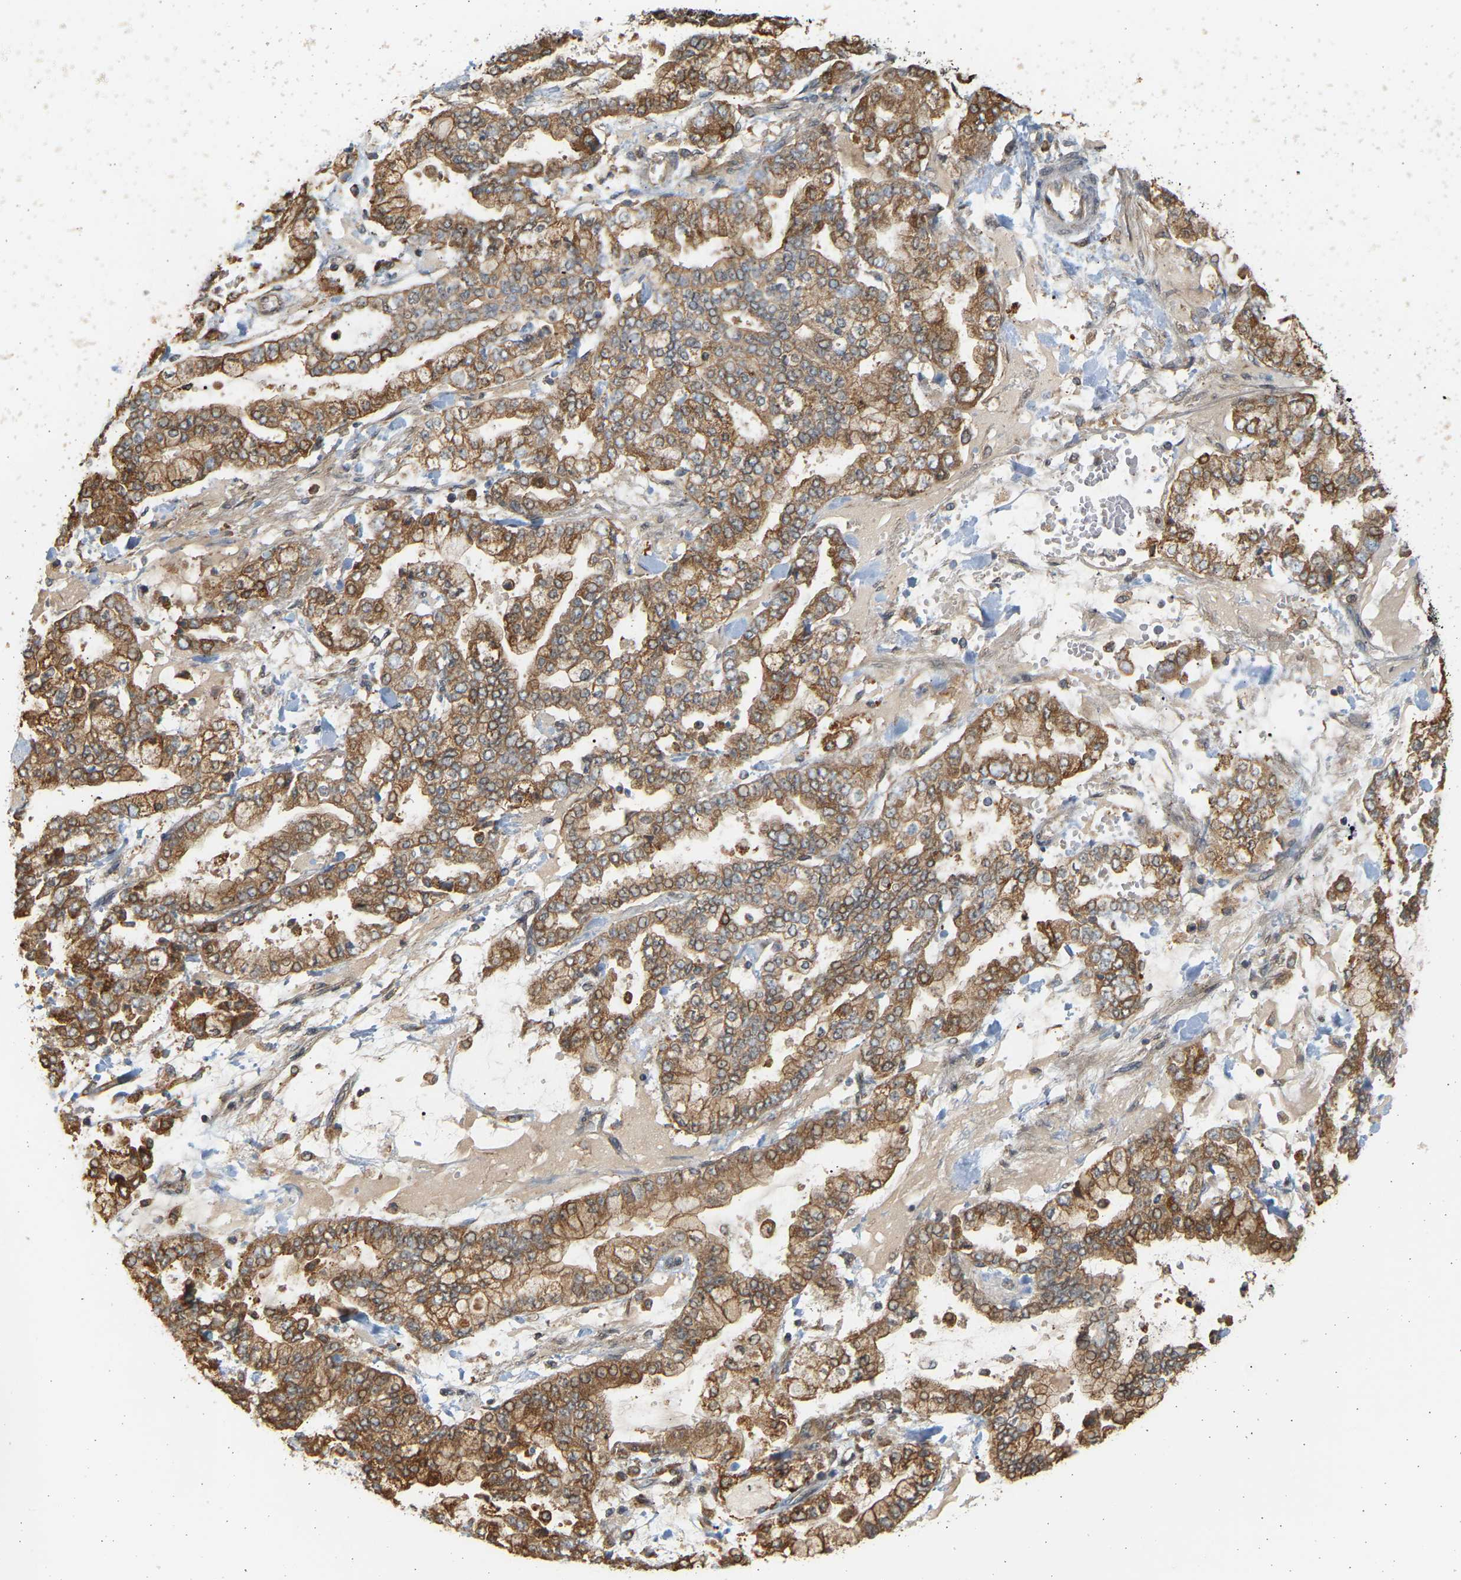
{"staining": {"intensity": "moderate", "quantity": ">75%", "location": "cytoplasmic/membranous"}, "tissue": "stomach cancer", "cell_type": "Tumor cells", "image_type": "cancer", "snomed": [{"axis": "morphology", "description": "Normal tissue, NOS"}, {"axis": "morphology", "description": "Adenocarcinoma, NOS"}, {"axis": "topography", "description": "Stomach, upper"}, {"axis": "topography", "description": "Stomach"}], "caption": "DAB (3,3'-diaminobenzidine) immunohistochemical staining of human stomach cancer (adenocarcinoma) reveals moderate cytoplasmic/membranous protein expression in approximately >75% of tumor cells.", "gene": "B4GALT6", "patient": {"sex": "male", "age": 76}}